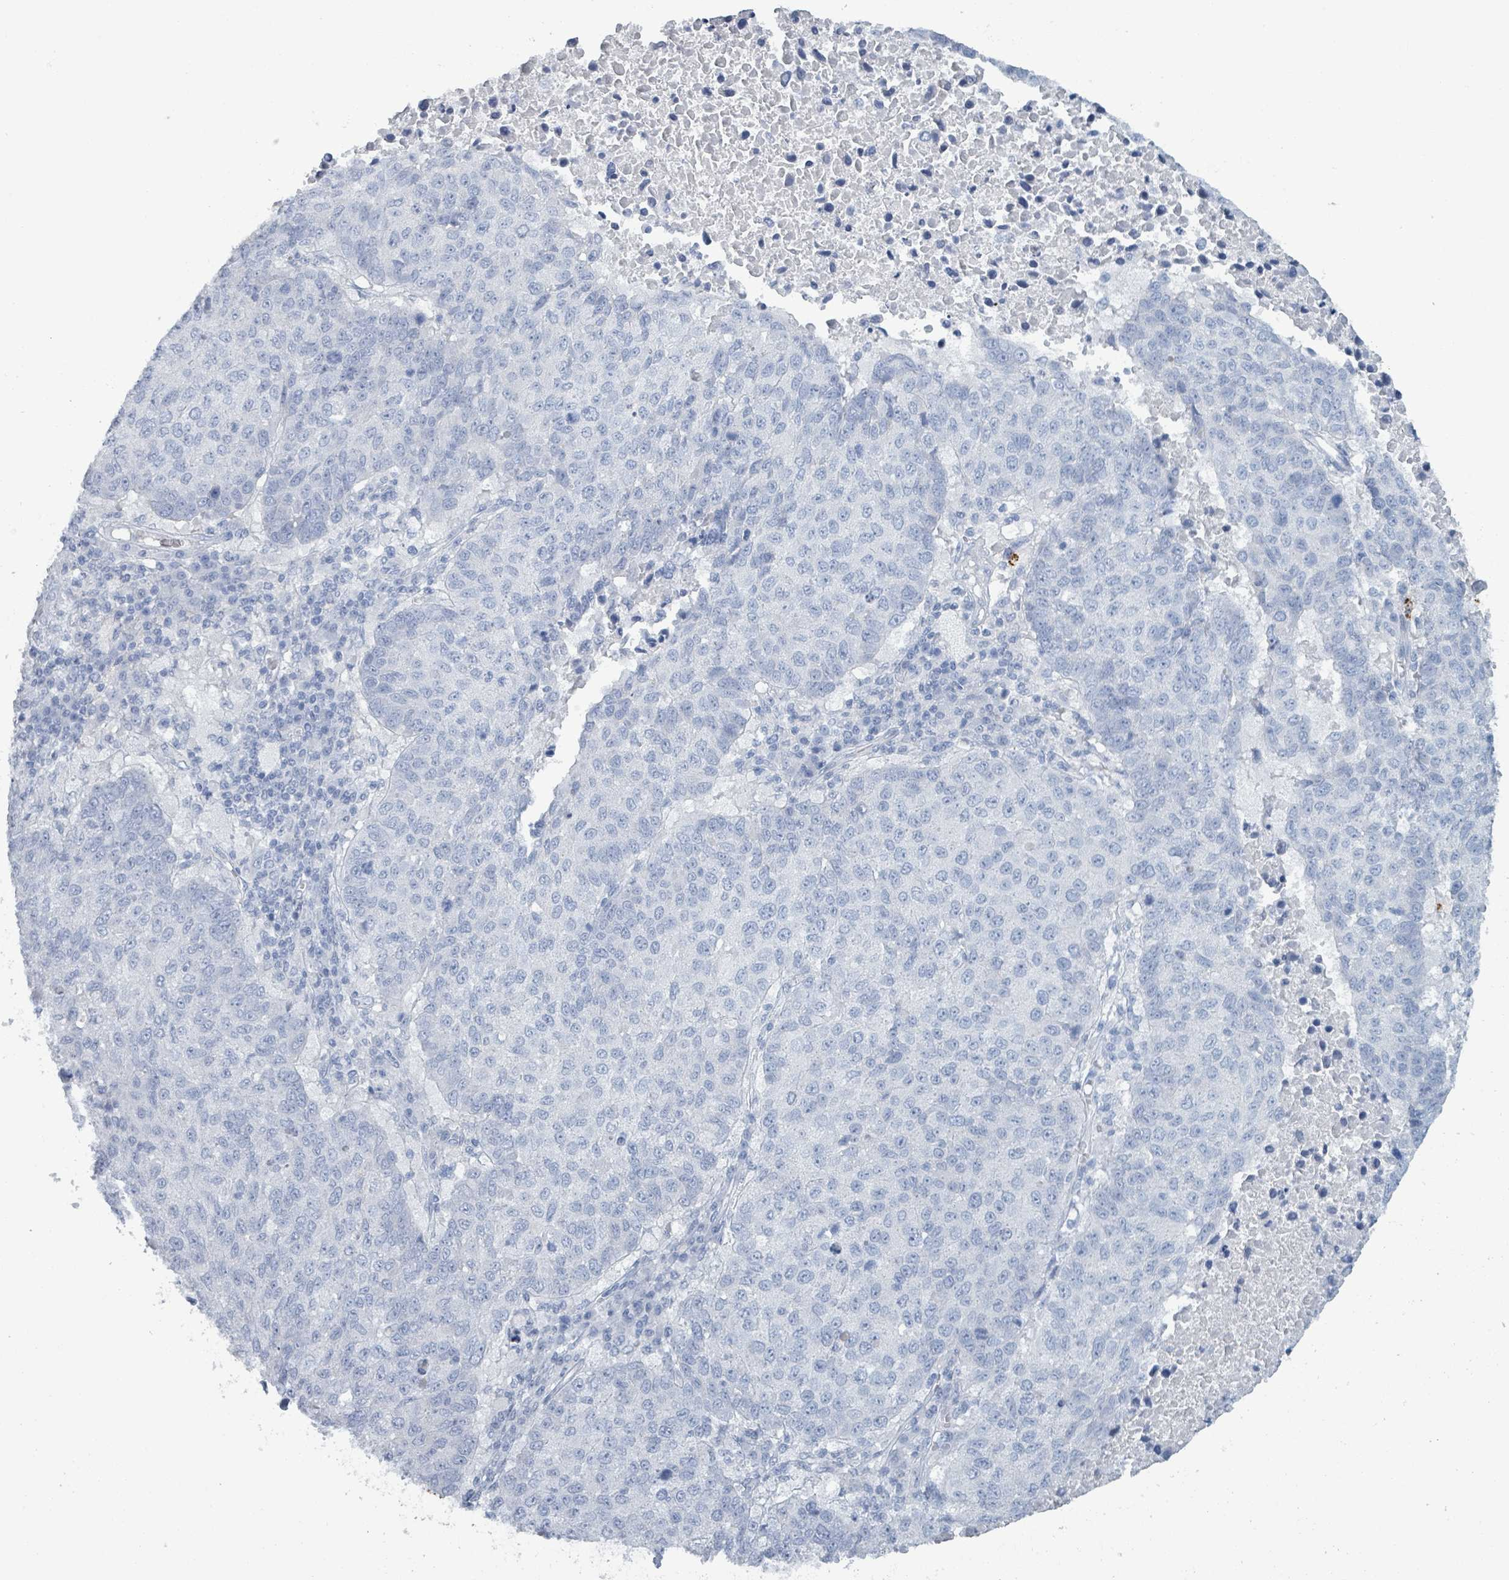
{"staining": {"intensity": "negative", "quantity": "none", "location": "none"}, "tissue": "lung cancer", "cell_type": "Tumor cells", "image_type": "cancer", "snomed": [{"axis": "morphology", "description": "Squamous cell carcinoma, NOS"}, {"axis": "topography", "description": "Lung"}], "caption": "Micrograph shows no protein expression in tumor cells of squamous cell carcinoma (lung) tissue.", "gene": "VPS13D", "patient": {"sex": "male", "age": 73}}